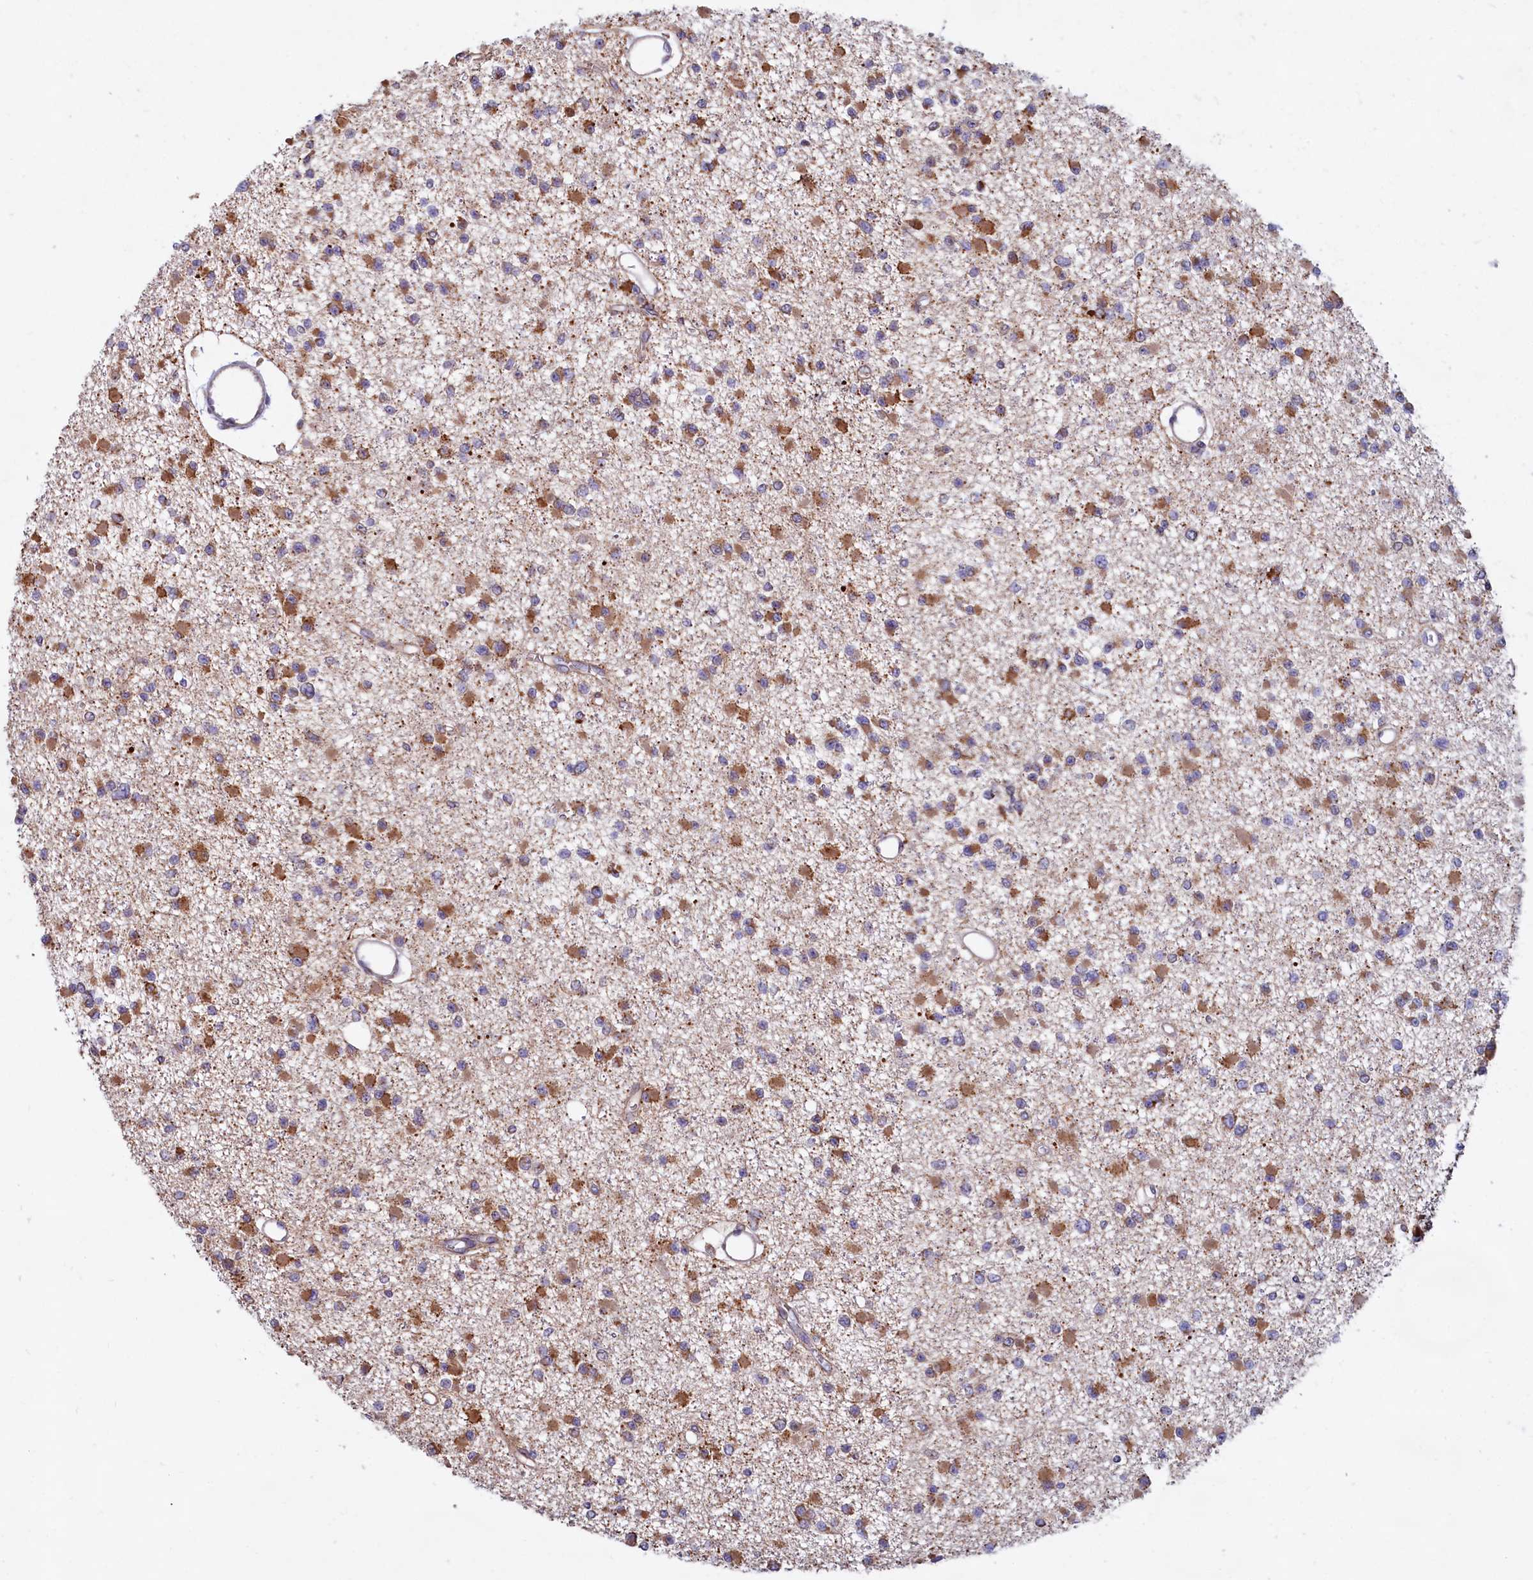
{"staining": {"intensity": "moderate", "quantity": "25%-75%", "location": "cytoplasmic/membranous"}, "tissue": "glioma", "cell_type": "Tumor cells", "image_type": "cancer", "snomed": [{"axis": "morphology", "description": "Glioma, malignant, Low grade"}, {"axis": "topography", "description": "Brain"}], "caption": "IHC staining of glioma, which shows medium levels of moderate cytoplasmic/membranous staining in about 25%-75% of tumor cells indicating moderate cytoplasmic/membranous protein staining. The staining was performed using DAB (brown) for protein detection and nuclei were counterstained in hematoxylin (blue).", "gene": "TBC1D19", "patient": {"sex": "female", "age": 22}}